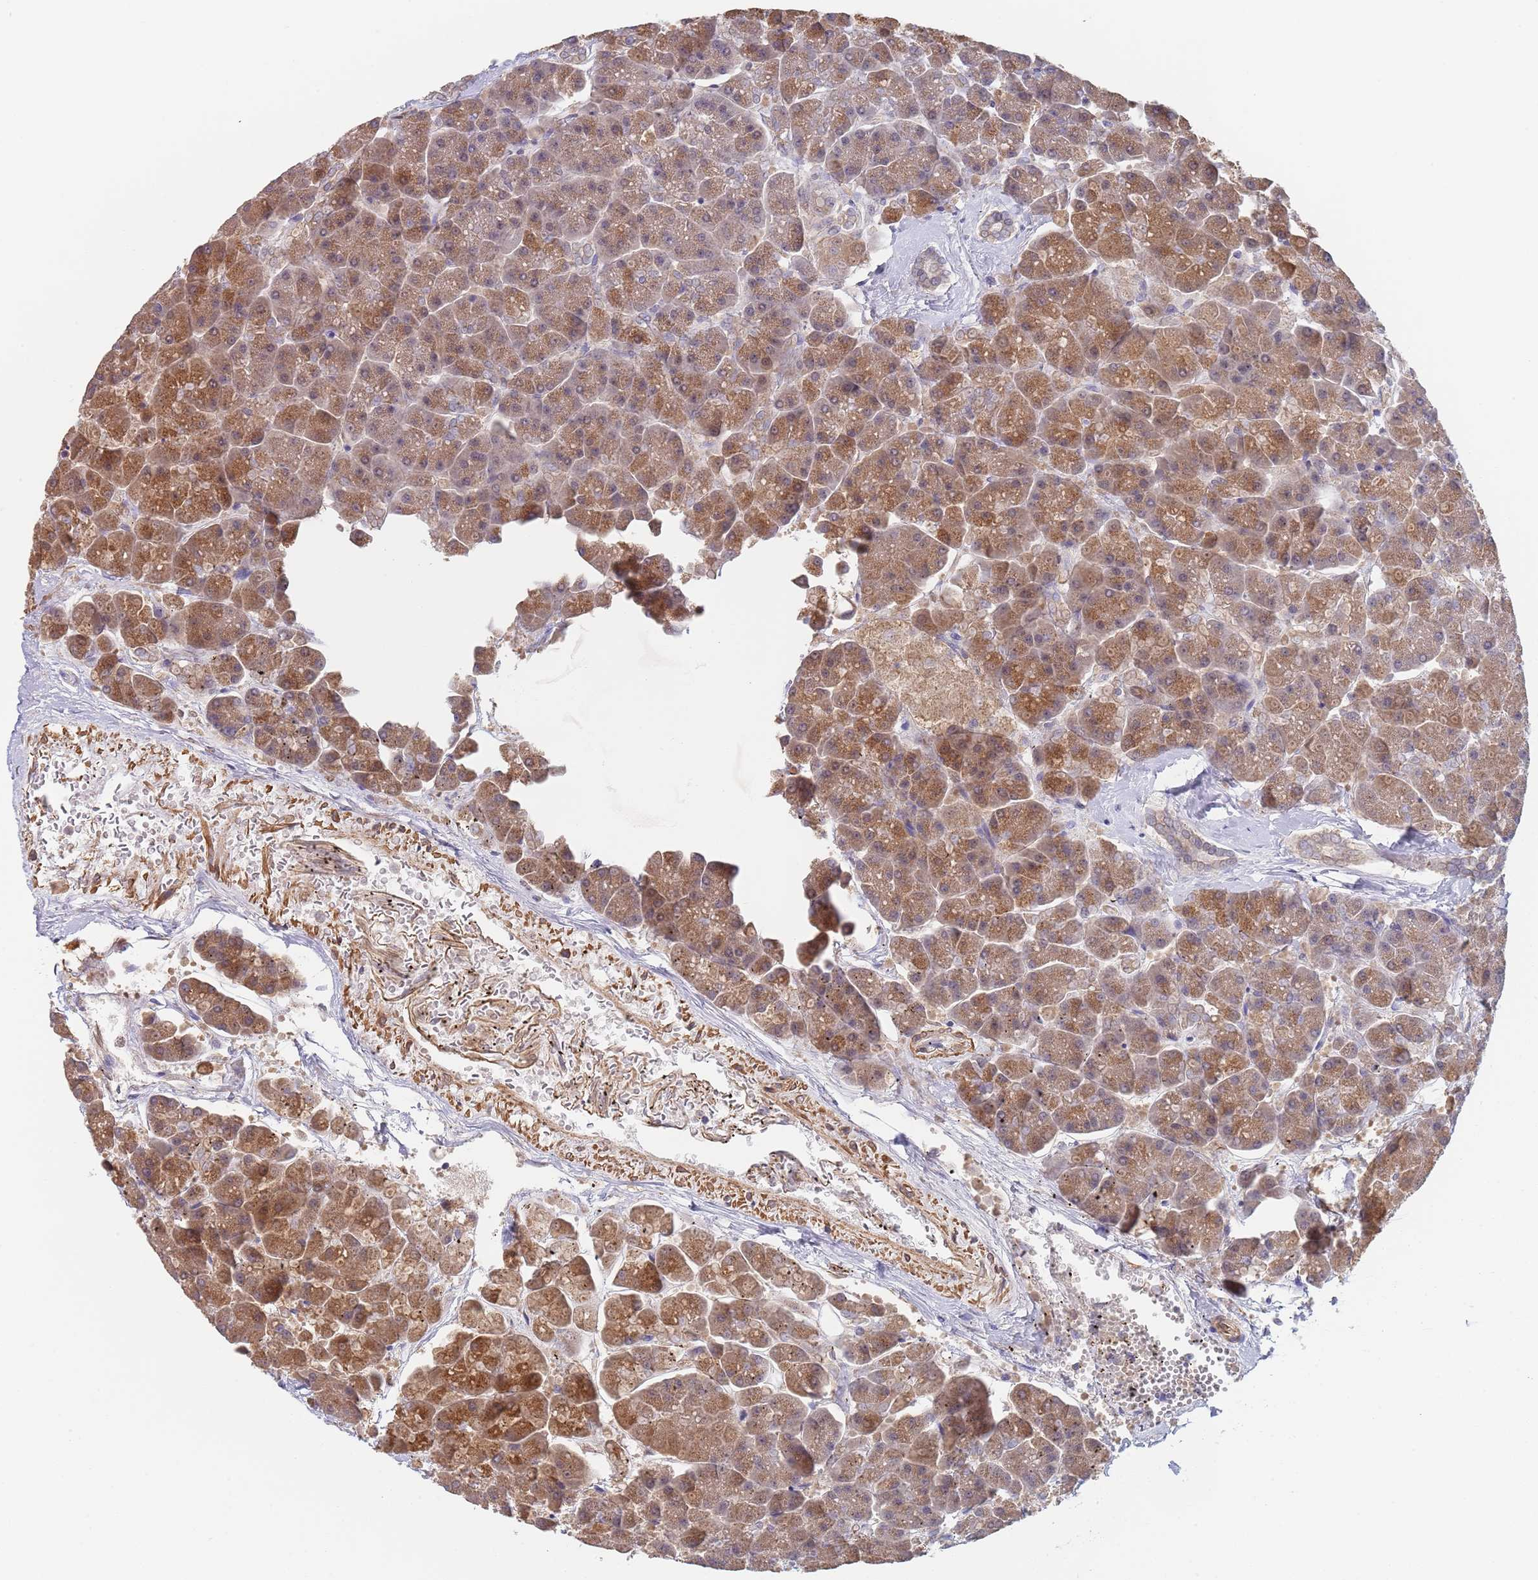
{"staining": {"intensity": "moderate", "quantity": "25%-75%", "location": "cytoplasmic/membranous"}, "tissue": "pancreas", "cell_type": "Exocrine glandular cells", "image_type": "normal", "snomed": [{"axis": "morphology", "description": "Normal tissue, NOS"}, {"axis": "topography", "description": "Pancreas"}, {"axis": "topography", "description": "Peripheral nerve tissue"}], "caption": "Immunohistochemical staining of normal pancreas exhibits moderate cytoplasmic/membranous protein positivity in approximately 25%-75% of exocrine glandular cells.", "gene": "B4GALT4", "patient": {"sex": "male", "age": 54}}